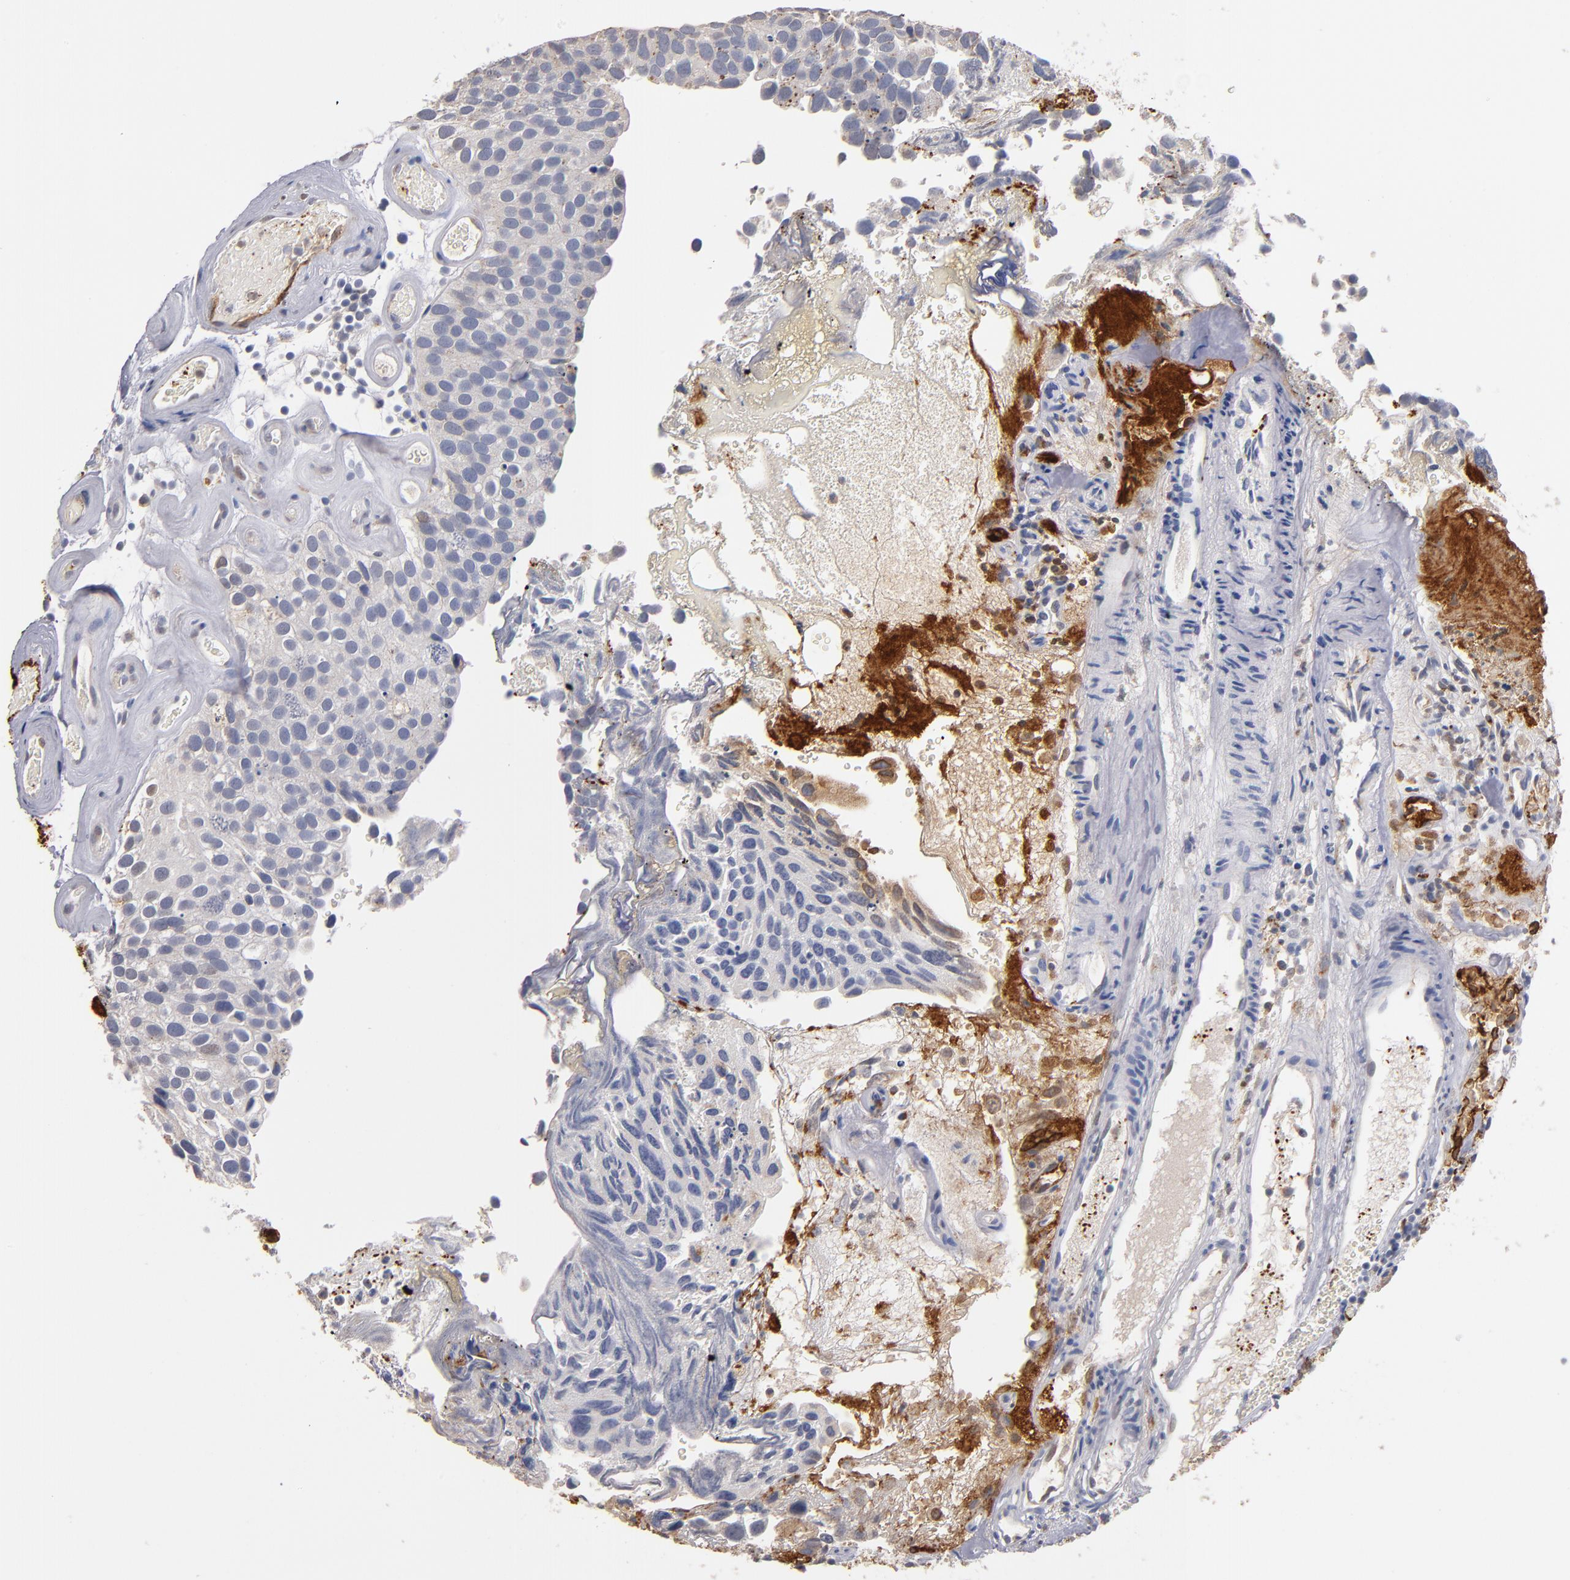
{"staining": {"intensity": "negative", "quantity": "none", "location": "none"}, "tissue": "urothelial cancer", "cell_type": "Tumor cells", "image_type": "cancer", "snomed": [{"axis": "morphology", "description": "Urothelial carcinoma, High grade"}, {"axis": "topography", "description": "Urinary bladder"}], "caption": "IHC photomicrograph of neoplastic tissue: human urothelial cancer stained with DAB exhibits no significant protein positivity in tumor cells.", "gene": "SELP", "patient": {"sex": "male", "age": 72}}